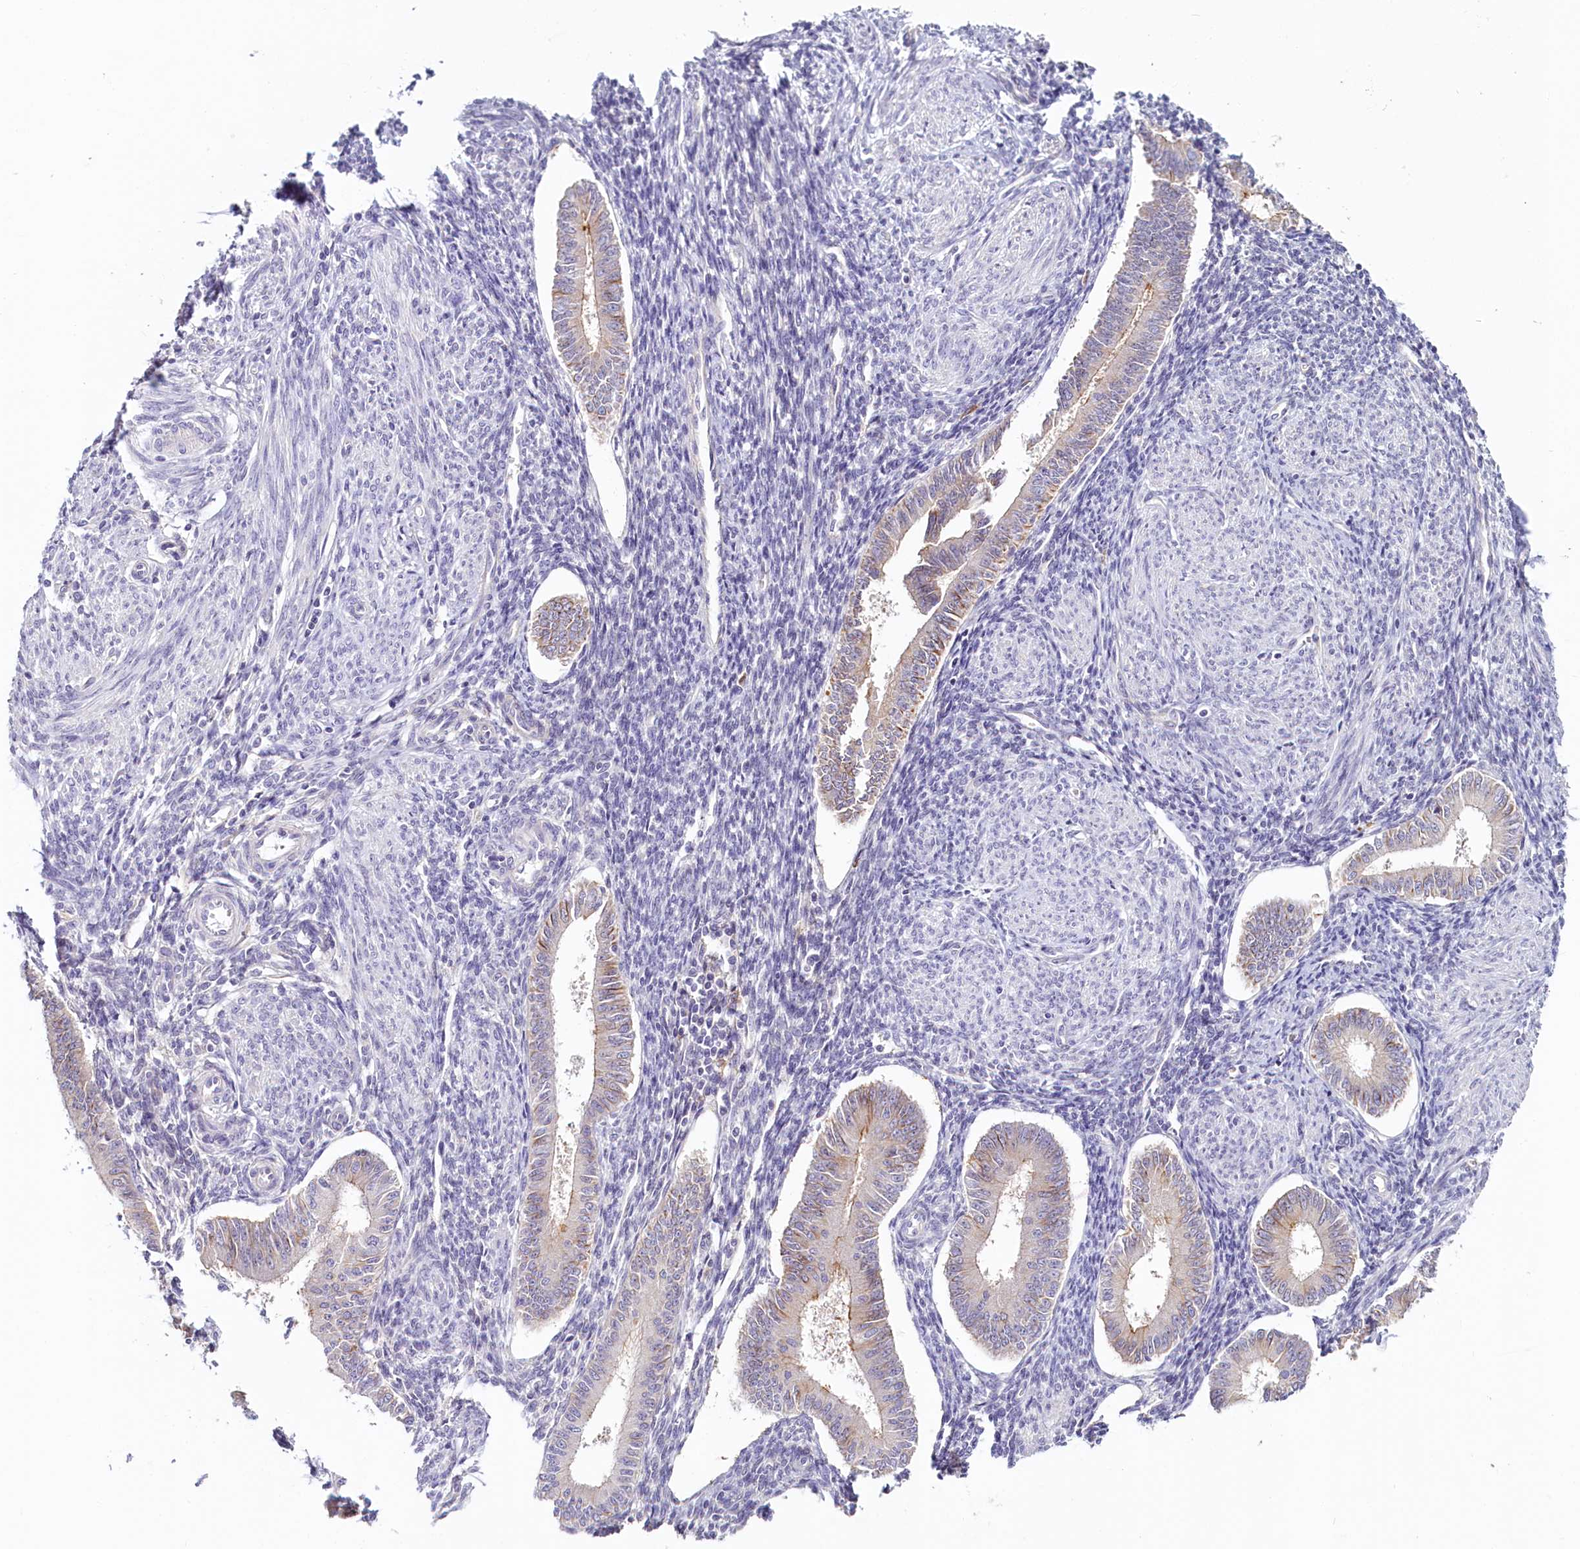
{"staining": {"intensity": "negative", "quantity": "none", "location": "none"}, "tissue": "endometrium", "cell_type": "Cells in endometrial stroma", "image_type": "normal", "snomed": [{"axis": "morphology", "description": "Normal tissue, NOS"}, {"axis": "topography", "description": "Uterus"}, {"axis": "topography", "description": "Endometrium"}], "caption": "This is an immunohistochemistry micrograph of unremarkable endometrium. There is no positivity in cells in endometrial stroma.", "gene": "PDE6D", "patient": {"sex": "female", "age": 48}}